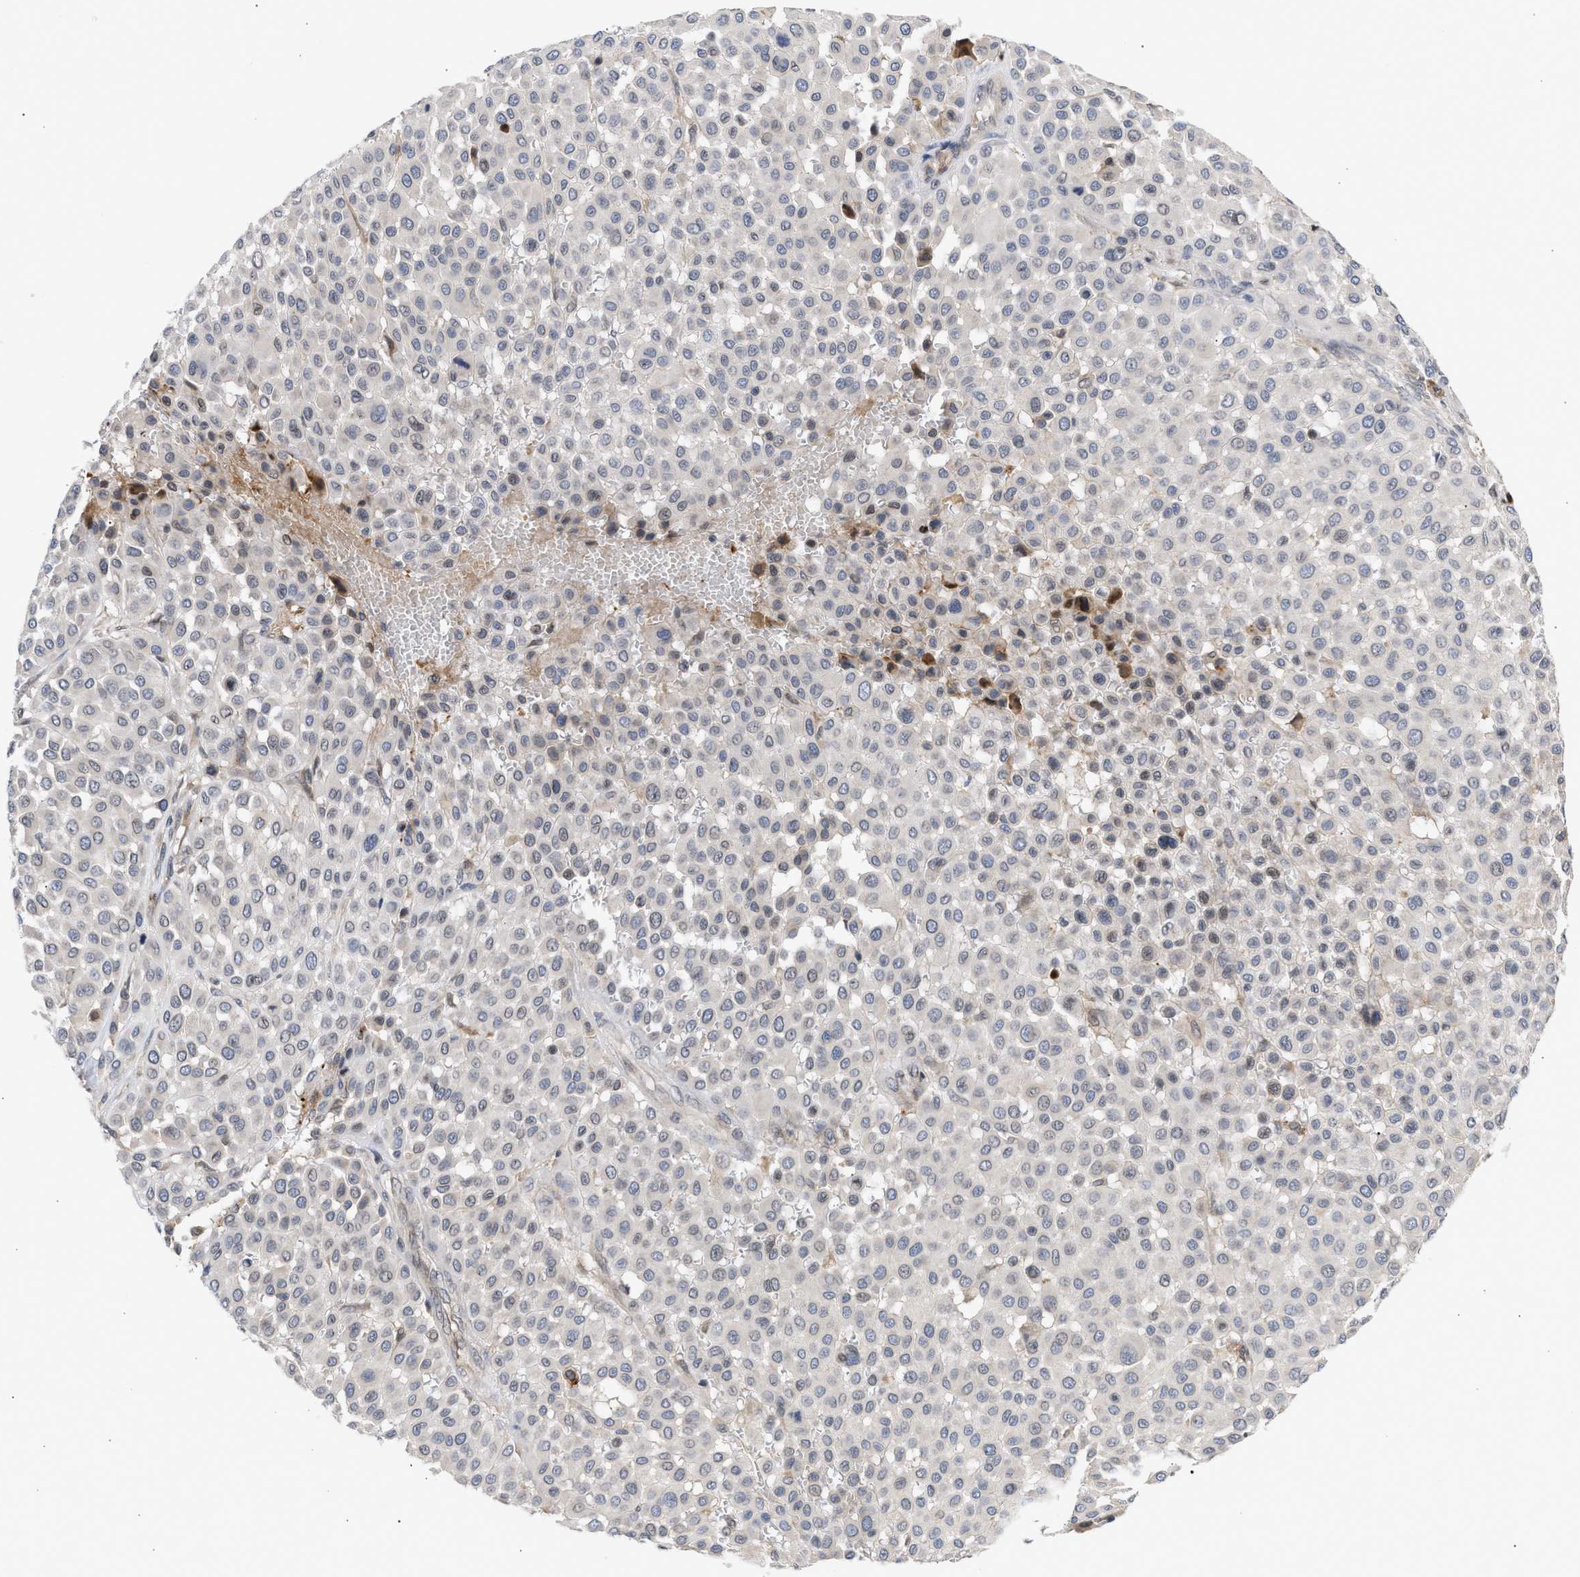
{"staining": {"intensity": "negative", "quantity": "none", "location": "none"}, "tissue": "melanoma", "cell_type": "Tumor cells", "image_type": "cancer", "snomed": [{"axis": "morphology", "description": "Malignant melanoma, Metastatic site"}, {"axis": "topography", "description": "Soft tissue"}], "caption": "High magnification brightfield microscopy of malignant melanoma (metastatic site) stained with DAB (3,3'-diaminobenzidine) (brown) and counterstained with hematoxylin (blue): tumor cells show no significant positivity.", "gene": "NUP62", "patient": {"sex": "male", "age": 41}}